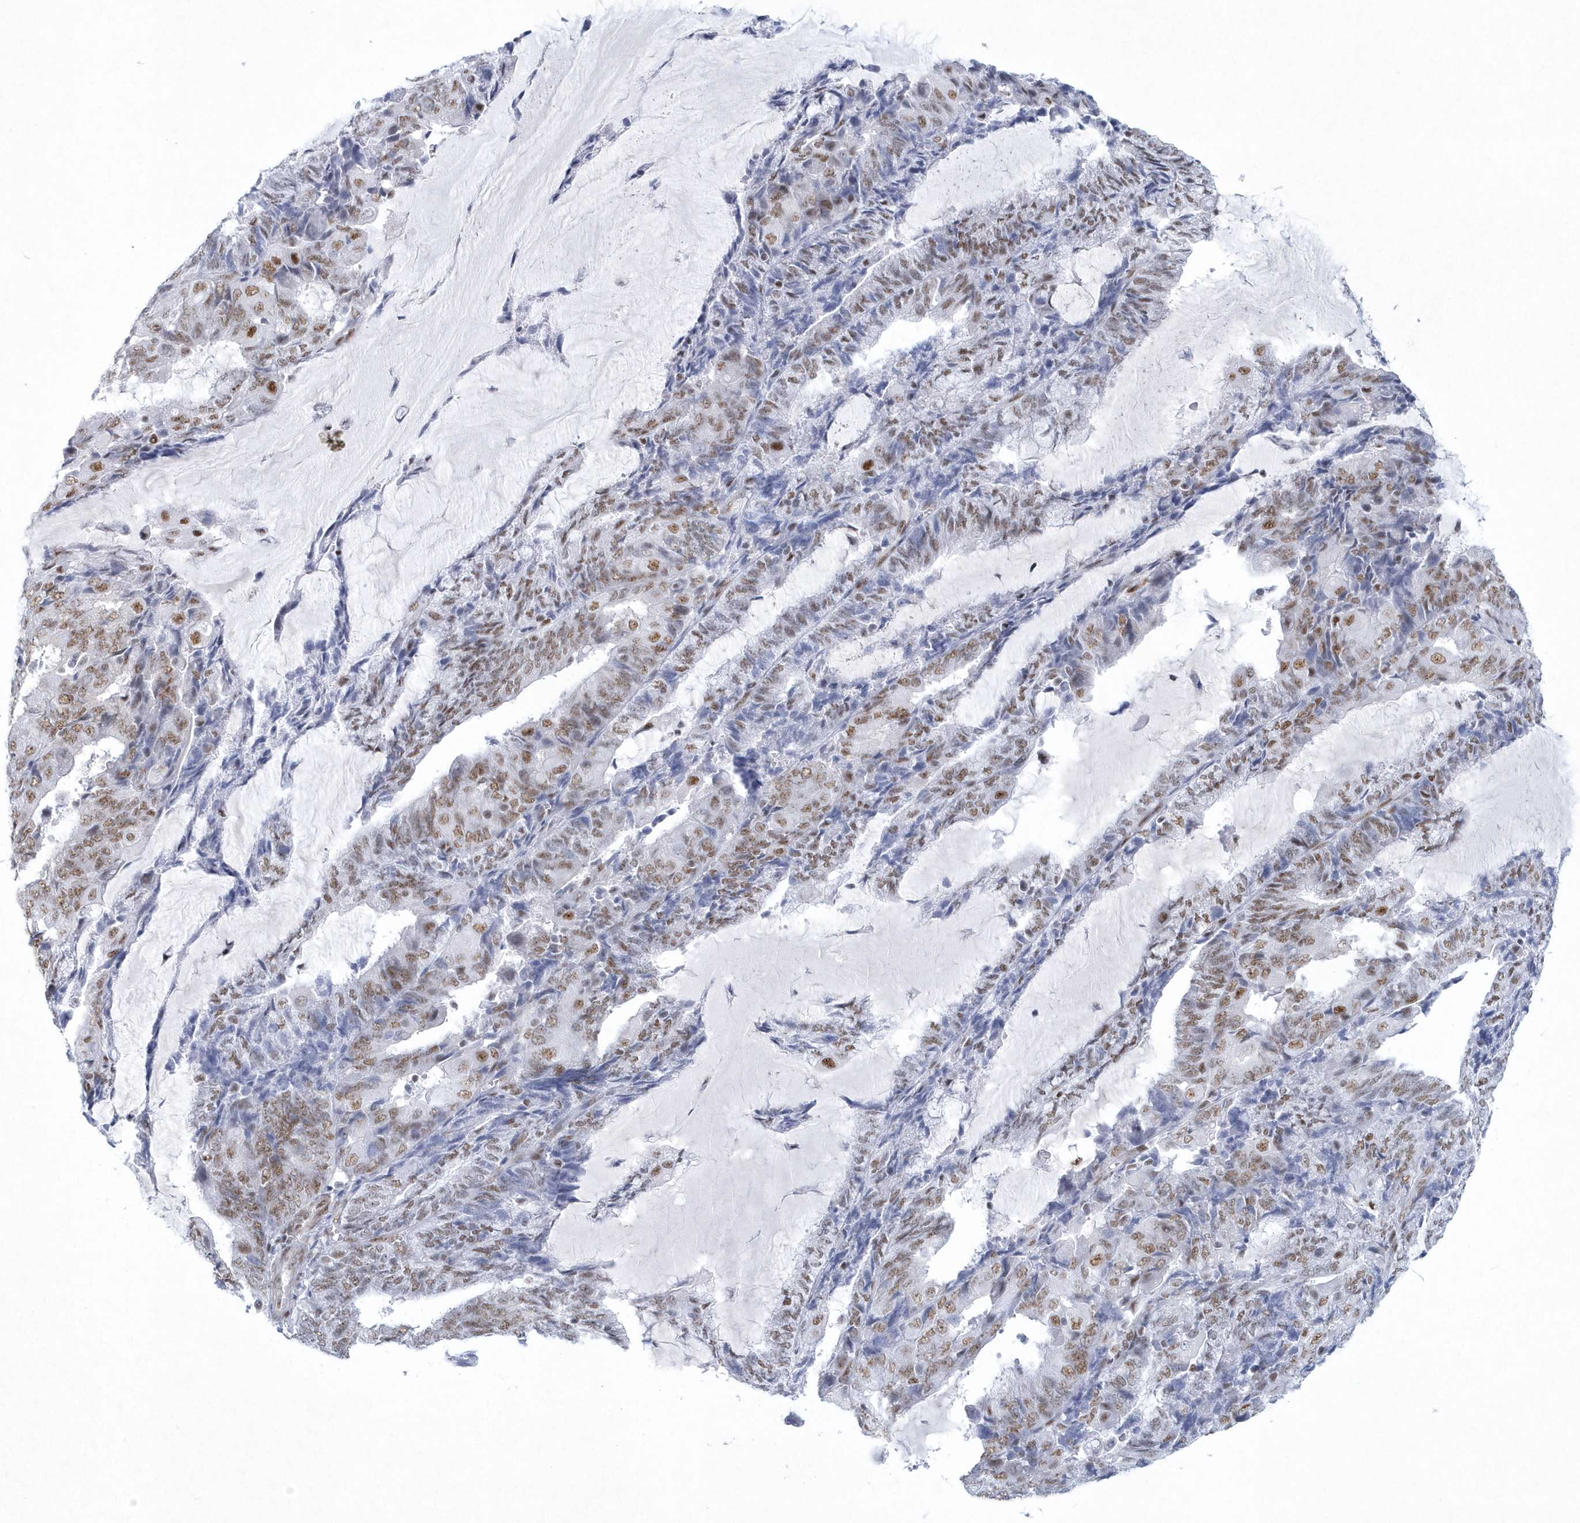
{"staining": {"intensity": "moderate", "quantity": "25%-75%", "location": "nuclear"}, "tissue": "endometrial cancer", "cell_type": "Tumor cells", "image_type": "cancer", "snomed": [{"axis": "morphology", "description": "Adenocarcinoma, NOS"}, {"axis": "topography", "description": "Endometrium"}], "caption": "This histopathology image demonstrates endometrial adenocarcinoma stained with IHC to label a protein in brown. The nuclear of tumor cells show moderate positivity for the protein. Nuclei are counter-stained blue.", "gene": "DCLRE1A", "patient": {"sex": "female", "age": 81}}